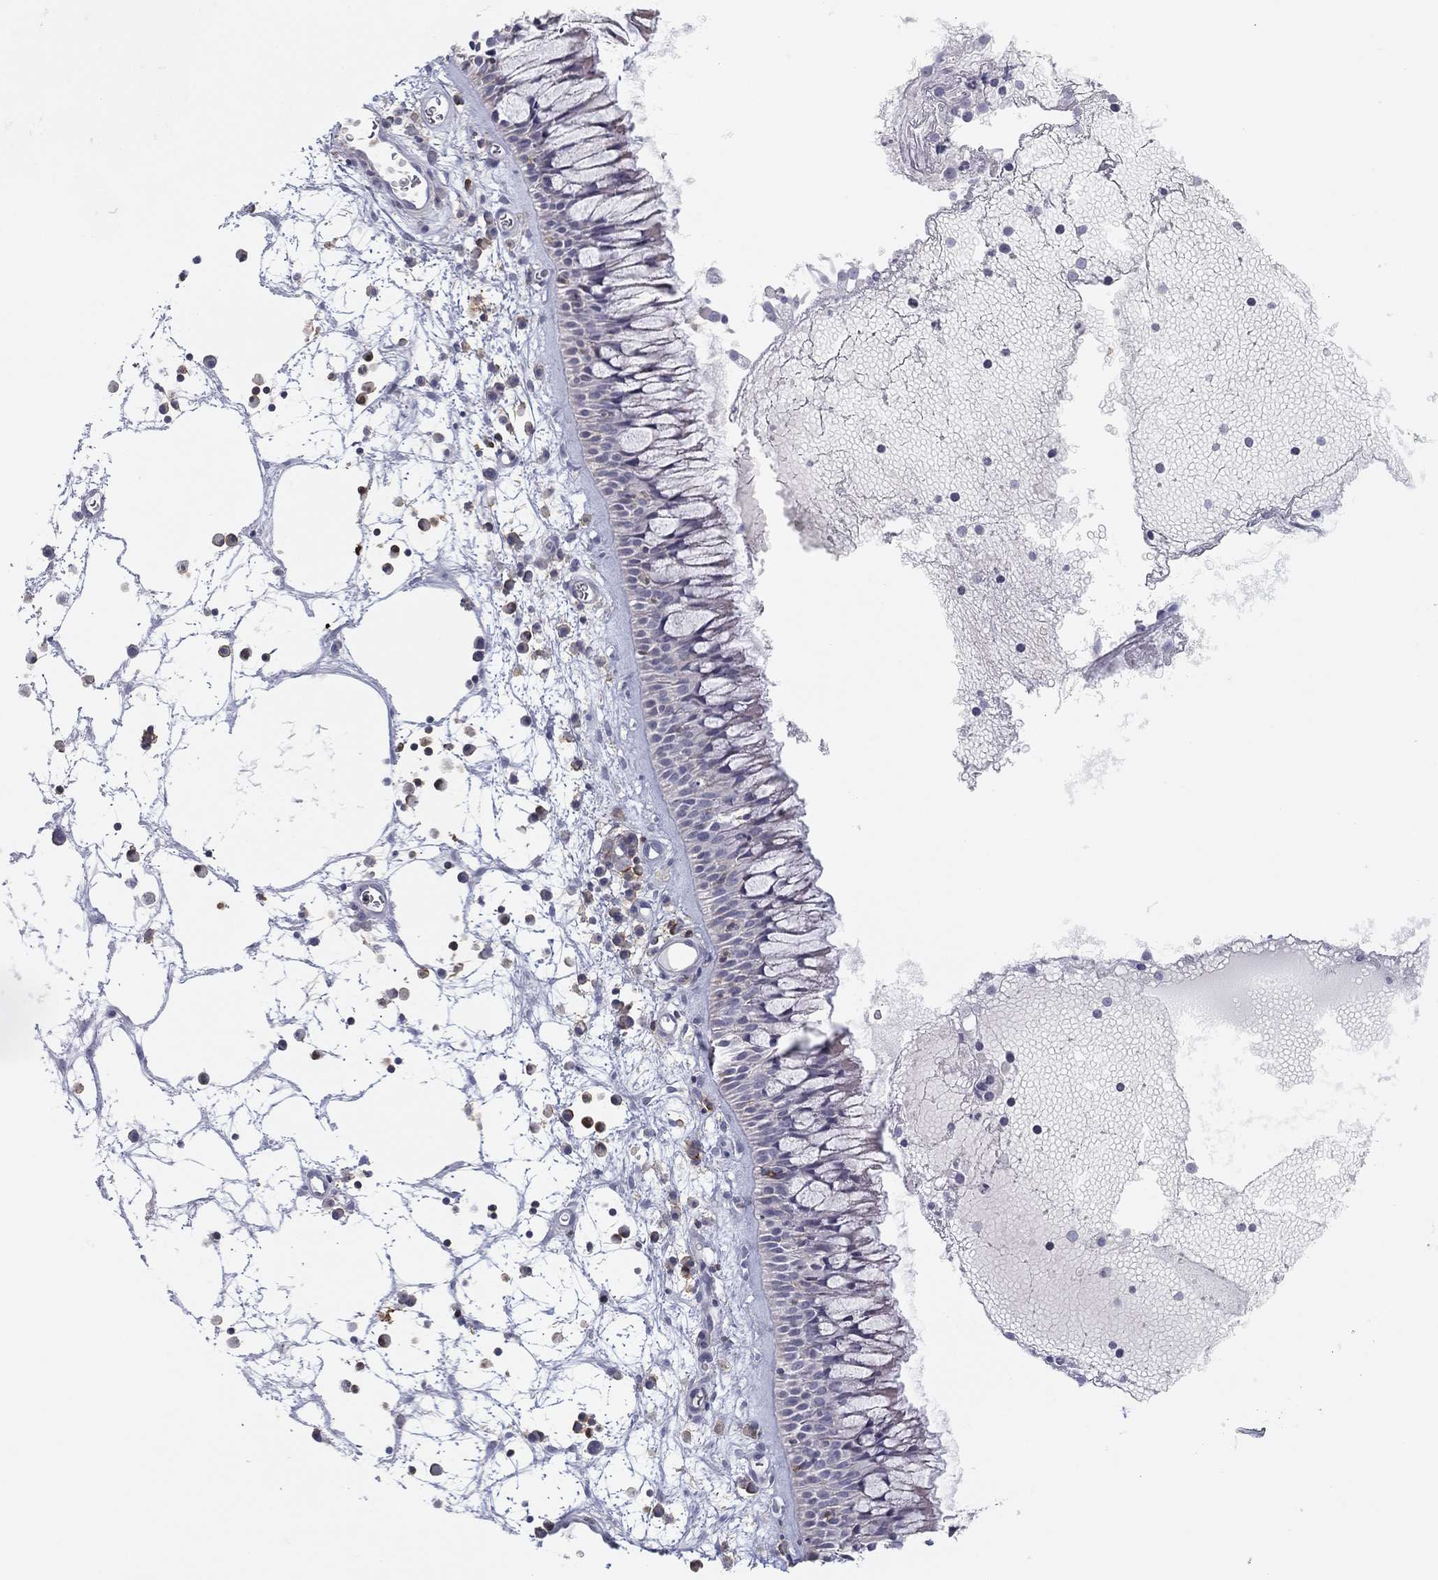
{"staining": {"intensity": "negative", "quantity": "none", "location": "none"}, "tissue": "nasopharynx", "cell_type": "Respiratory epithelial cells", "image_type": "normal", "snomed": [{"axis": "morphology", "description": "Normal tissue, NOS"}, {"axis": "topography", "description": "Nasopharynx"}], "caption": "Benign nasopharynx was stained to show a protein in brown. There is no significant positivity in respiratory epithelial cells. (DAB (3,3'-diaminobenzidine) immunohistochemistry with hematoxylin counter stain).", "gene": "SELPLG", "patient": {"sex": "male", "age": 69}}